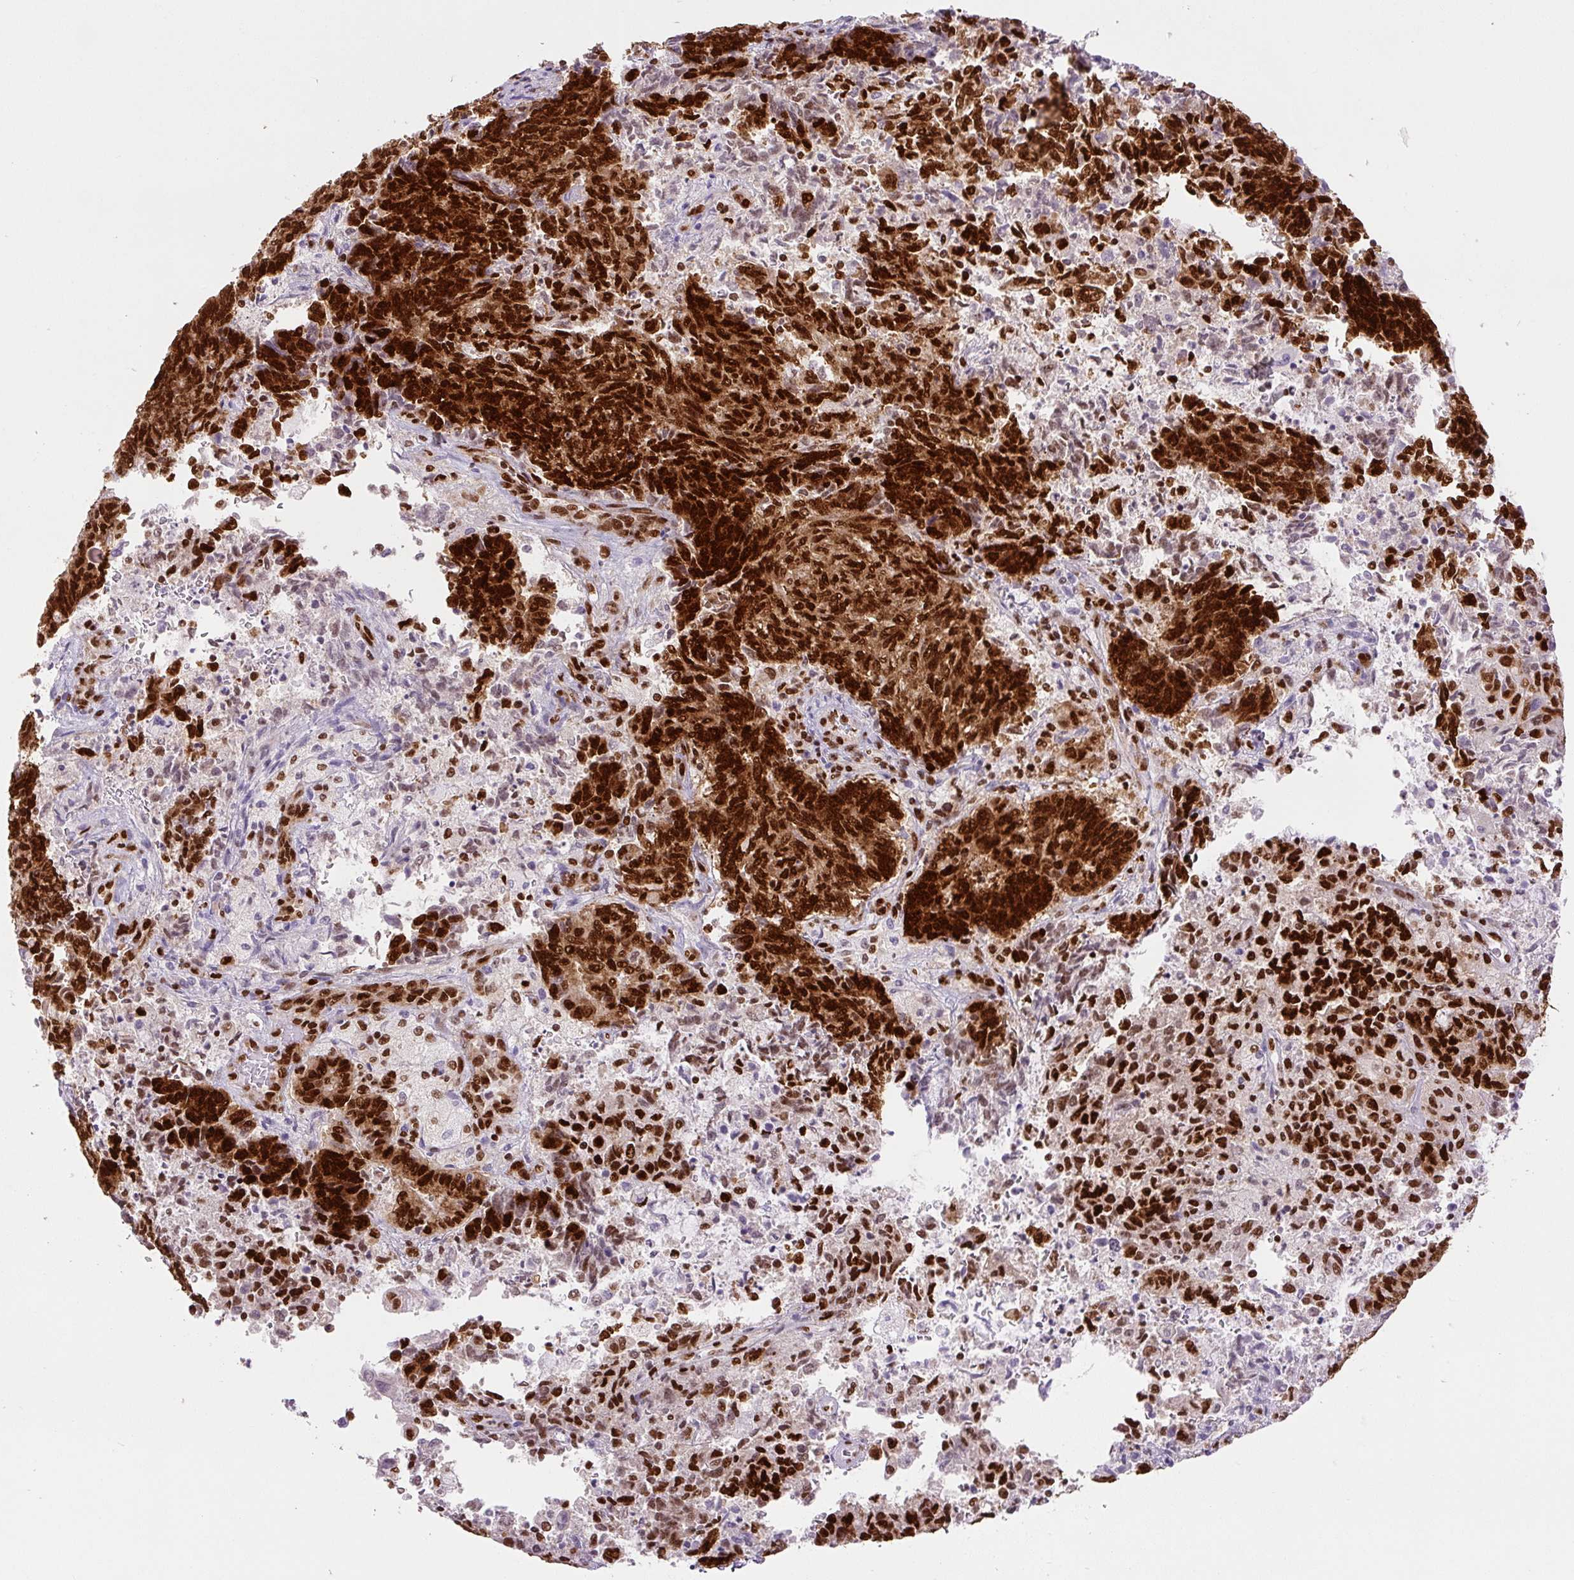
{"staining": {"intensity": "strong", "quantity": ">75%", "location": "nuclear"}, "tissue": "endometrial cancer", "cell_type": "Tumor cells", "image_type": "cancer", "snomed": [{"axis": "morphology", "description": "Adenocarcinoma, NOS"}, {"axis": "topography", "description": "Endometrium"}], "caption": "This is a histology image of immunohistochemistry (IHC) staining of endometrial adenocarcinoma, which shows strong positivity in the nuclear of tumor cells.", "gene": "FUS", "patient": {"sex": "female", "age": 80}}